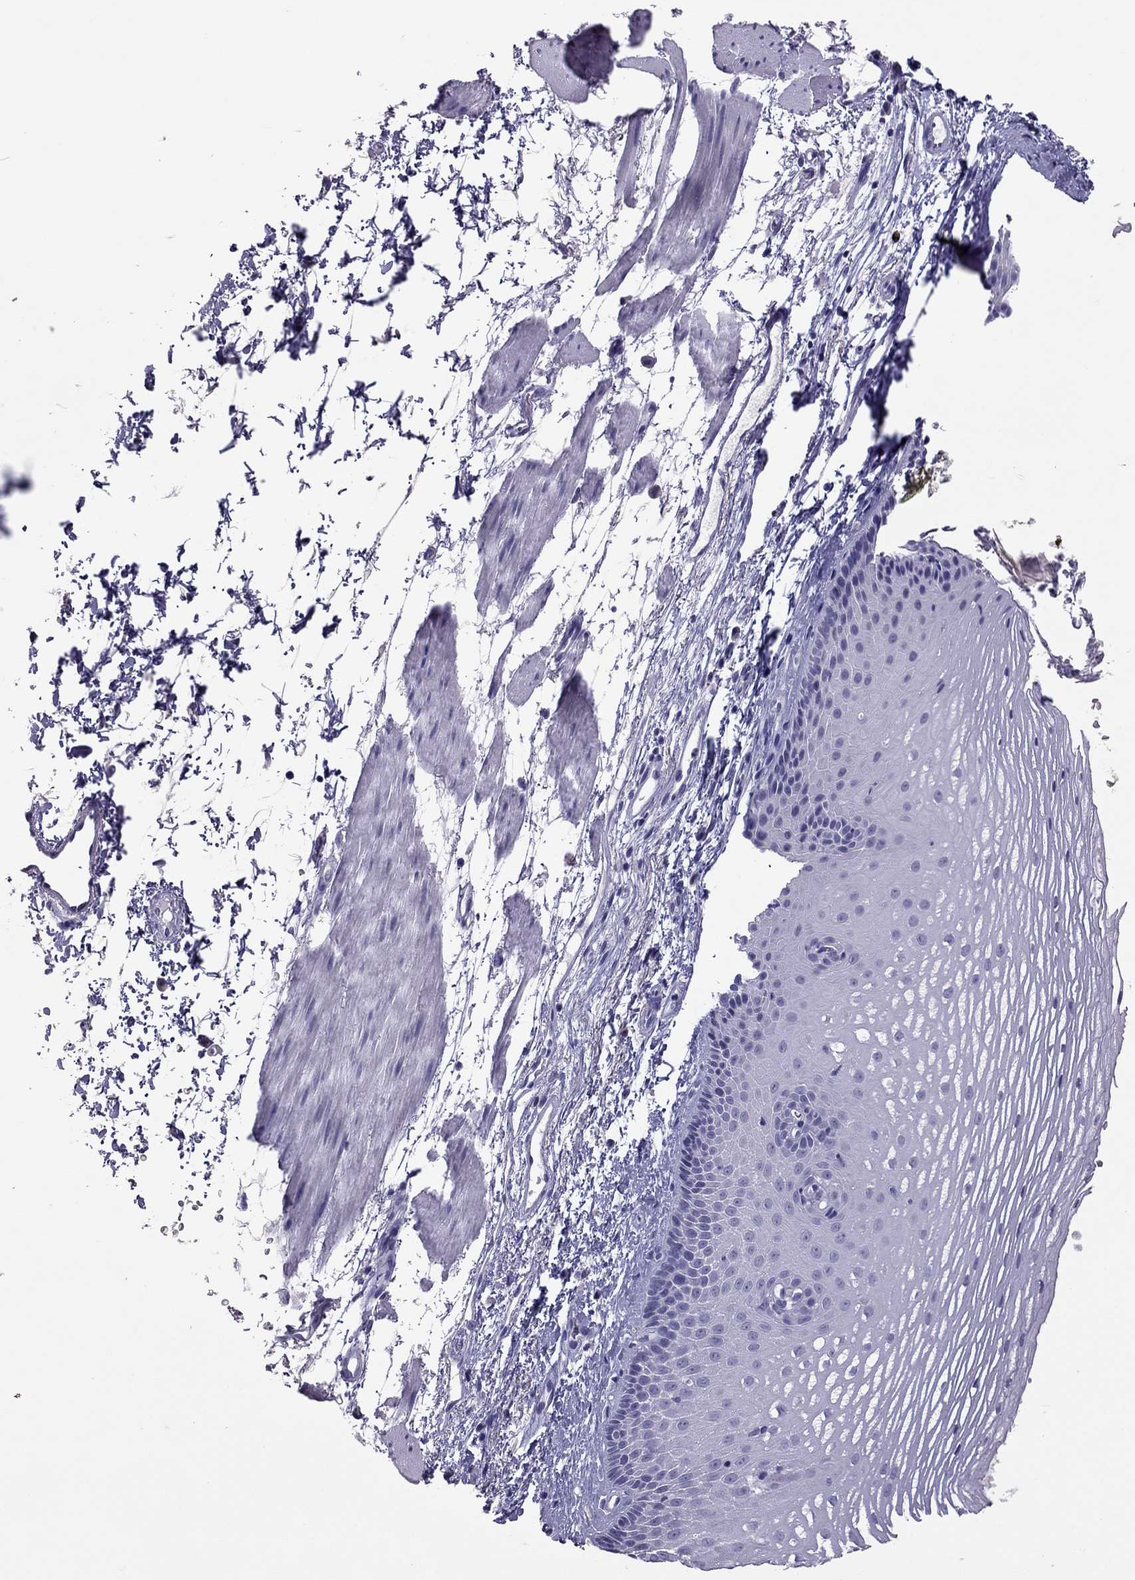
{"staining": {"intensity": "negative", "quantity": "none", "location": "none"}, "tissue": "esophagus", "cell_type": "Squamous epithelial cells", "image_type": "normal", "snomed": [{"axis": "morphology", "description": "Normal tissue, NOS"}, {"axis": "topography", "description": "Esophagus"}], "caption": "The IHC histopathology image has no significant expression in squamous epithelial cells of esophagus. The staining is performed using DAB brown chromogen with nuclei counter-stained in using hematoxylin.", "gene": "SLAMF1", "patient": {"sex": "male", "age": 76}}